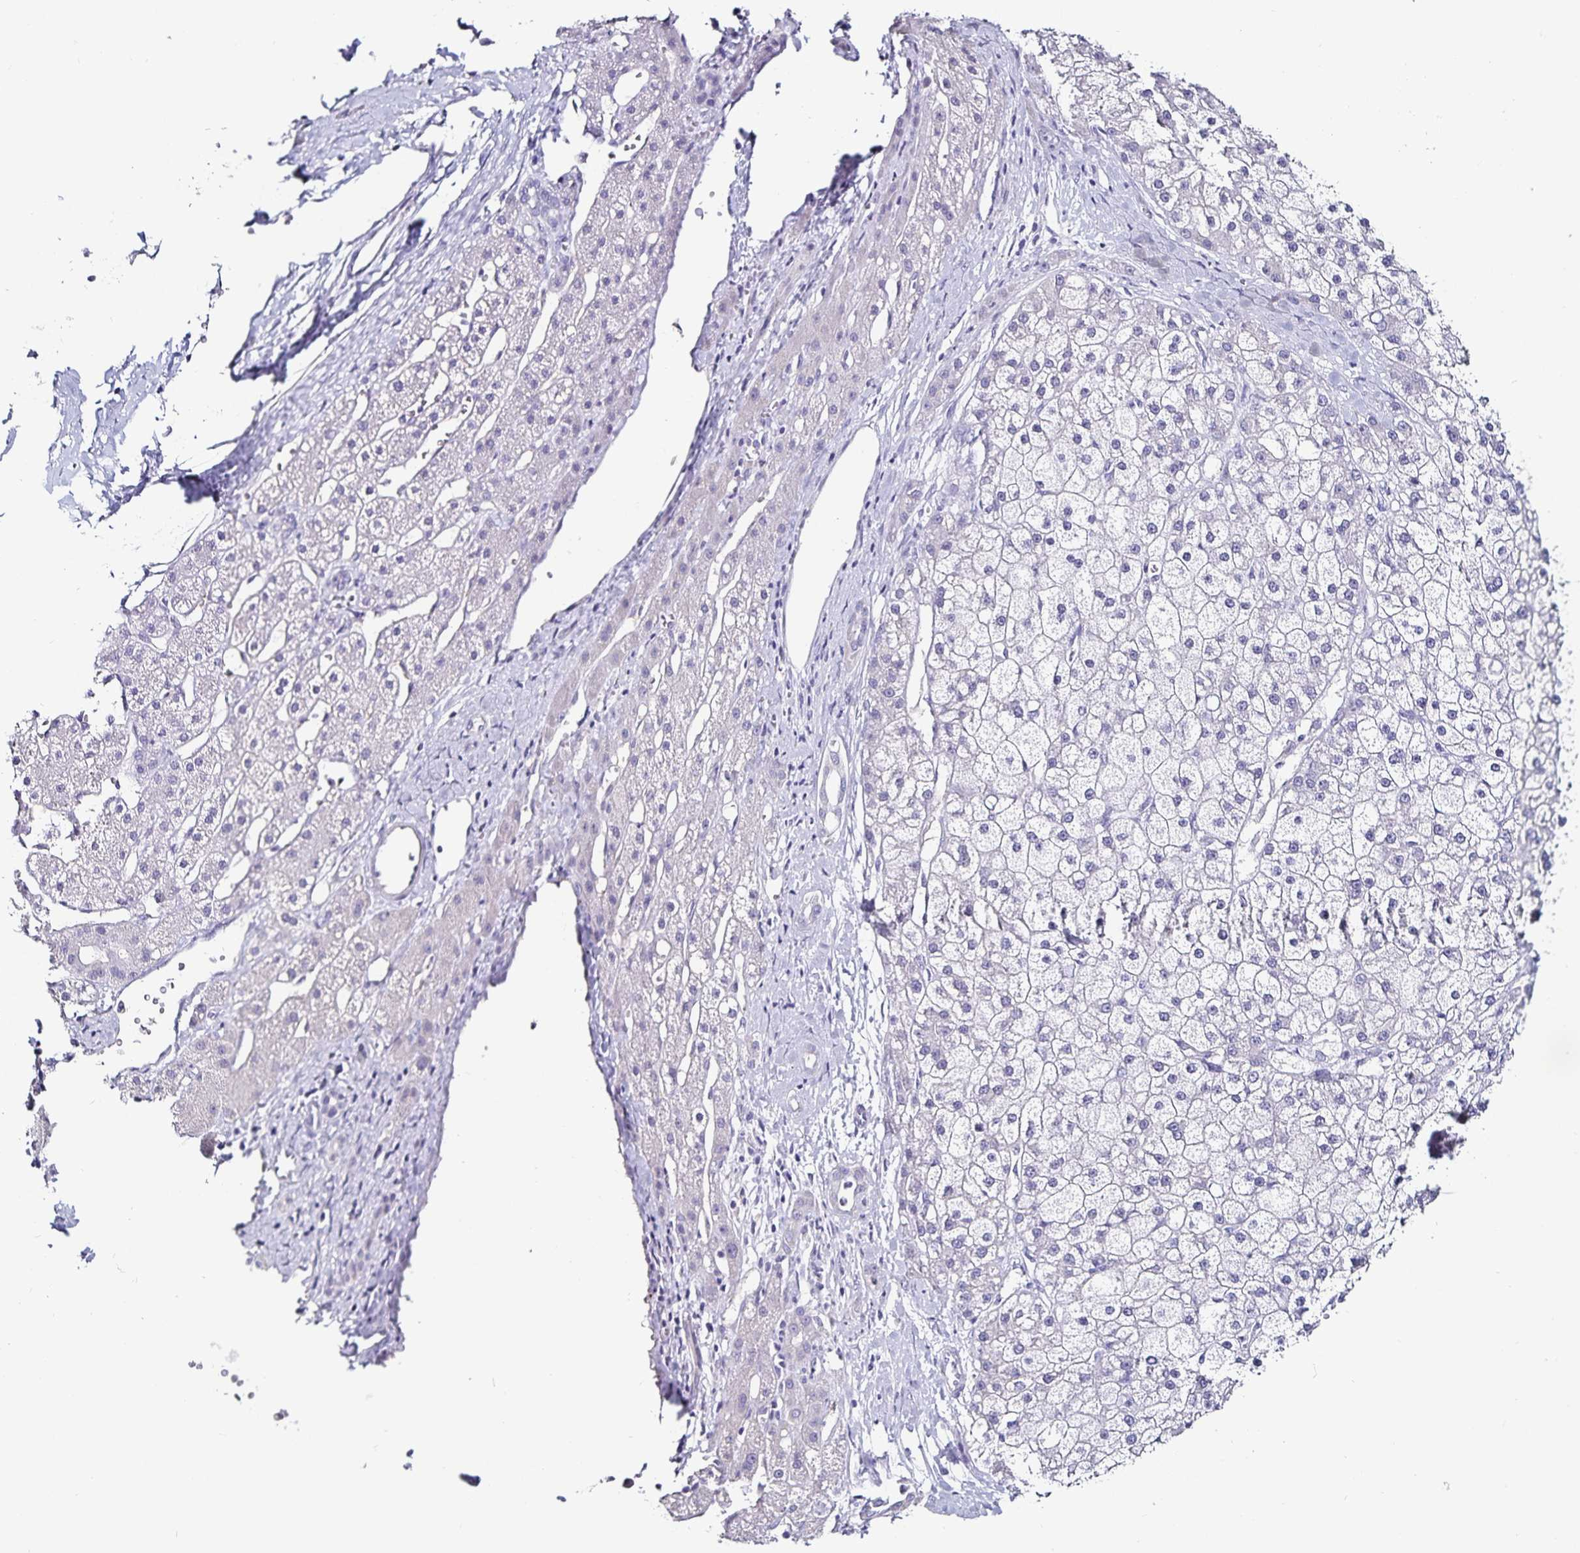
{"staining": {"intensity": "negative", "quantity": "none", "location": "none"}, "tissue": "liver cancer", "cell_type": "Tumor cells", "image_type": "cancer", "snomed": [{"axis": "morphology", "description": "Carcinoma, Hepatocellular, NOS"}, {"axis": "topography", "description": "Liver"}], "caption": "Hepatocellular carcinoma (liver) was stained to show a protein in brown. There is no significant positivity in tumor cells. The staining is performed using DAB (3,3'-diaminobenzidine) brown chromogen with nuclei counter-stained in using hematoxylin.", "gene": "TSPAN7", "patient": {"sex": "male", "age": 67}}